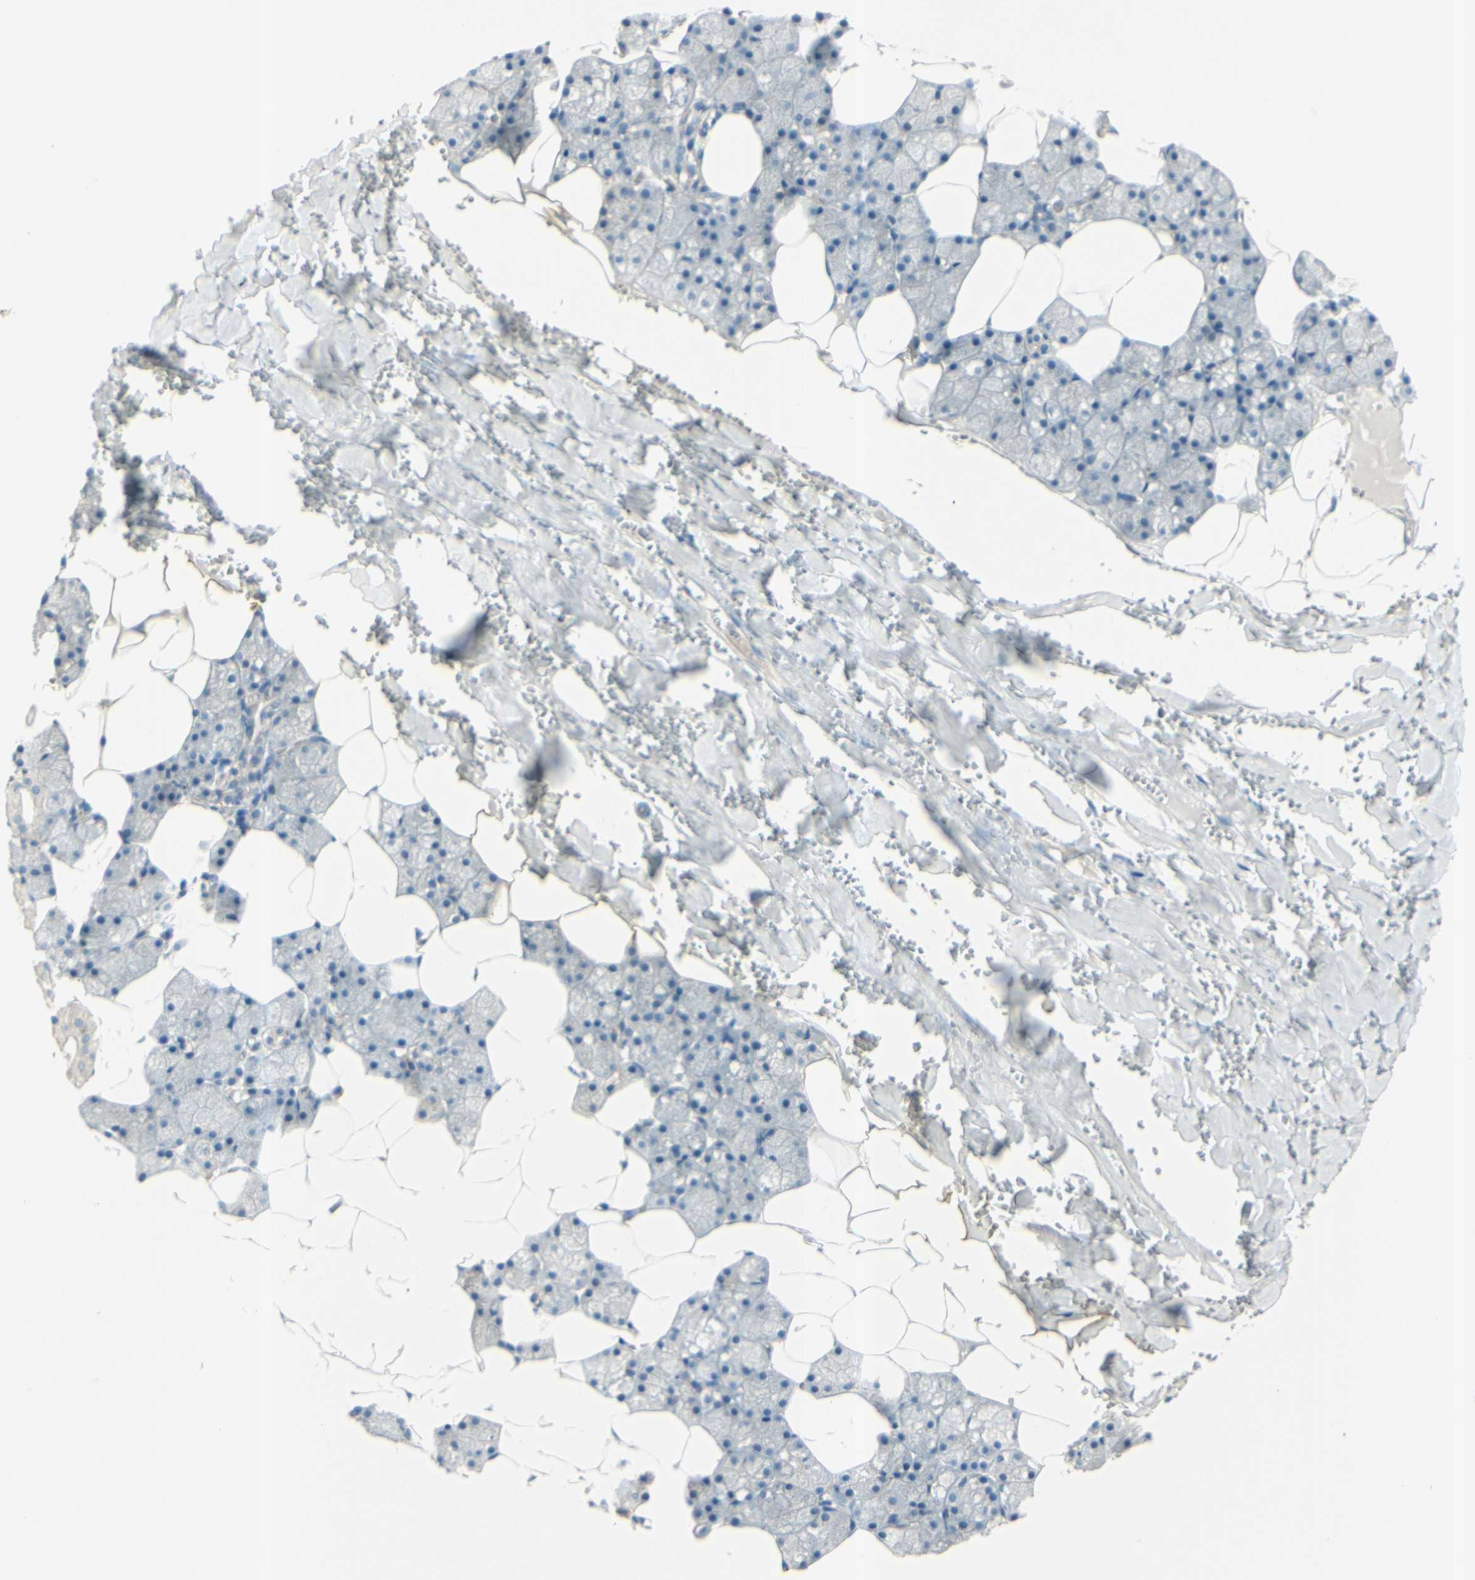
{"staining": {"intensity": "weak", "quantity": "<25%", "location": "cytoplasmic/membranous"}, "tissue": "salivary gland", "cell_type": "Glandular cells", "image_type": "normal", "snomed": [{"axis": "morphology", "description": "Normal tissue, NOS"}, {"axis": "topography", "description": "Salivary gland"}], "caption": "Protein analysis of normal salivary gland displays no significant expression in glandular cells.", "gene": "B4GALT1", "patient": {"sex": "male", "age": 62}}